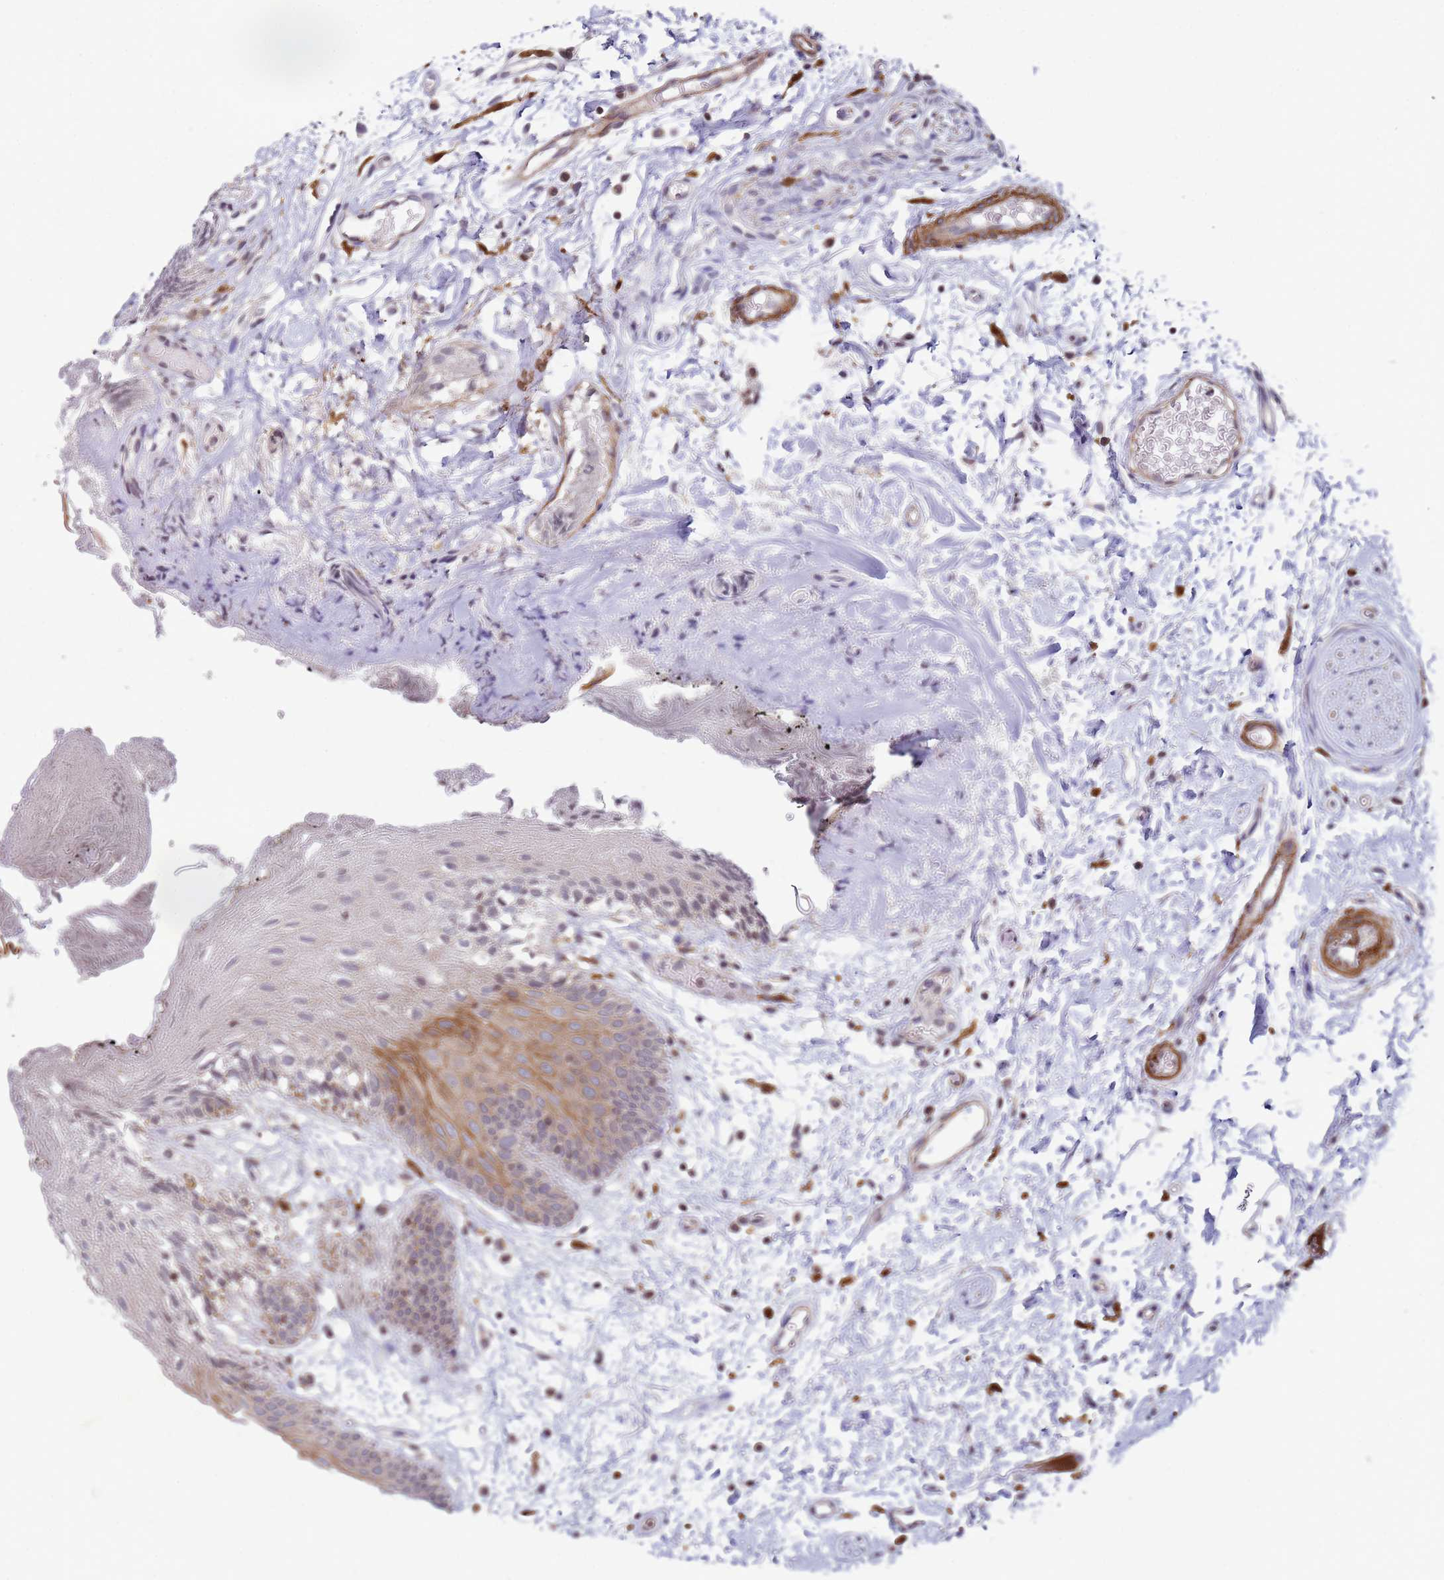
{"staining": {"intensity": "moderate", "quantity": "<25%", "location": "cytoplasmic/membranous"}, "tissue": "oral mucosa", "cell_type": "Squamous epithelial cells", "image_type": "normal", "snomed": [{"axis": "morphology", "description": "Normal tissue, NOS"}, {"axis": "topography", "description": "Skeletal muscle"}, {"axis": "topography", "description": "Oral tissue"}, {"axis": "topography", "description": "Salivary gland"}, {"axis": "topography", "description": "Peripheral nerve tissue"}], "caption": "Immunohistochemical staining of unremarkable human oral mucosa shows moderate cytoplasmic/membranous protein staining in approximately <25% of squamous epithelial cells. (IHC, brightfield microscopy, high magnification).", "gene": "SNAPC4", "patient": {"sex": "male", "age": 54}}